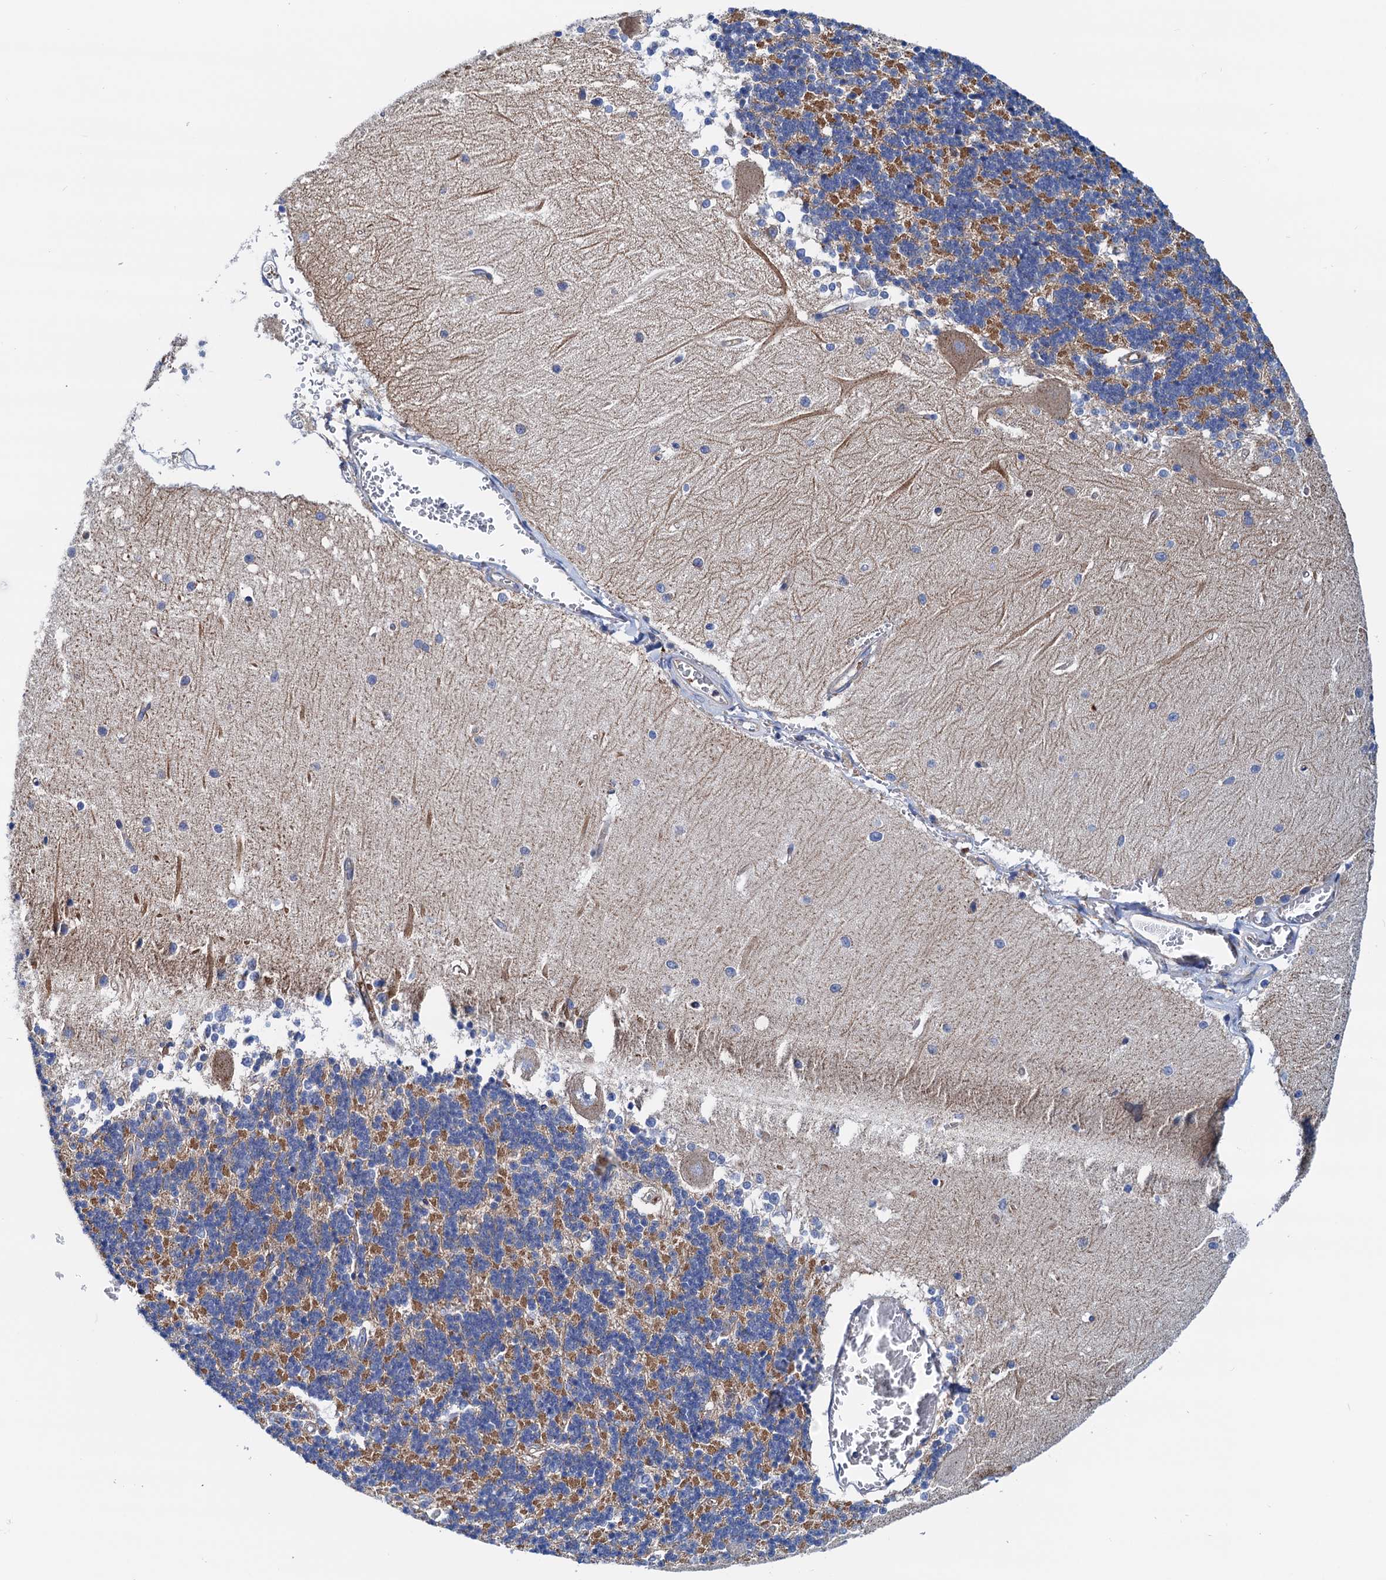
{"staining": {"intensity": "moderate", "quantity": "<25%", "location": "cytoplasmic/membranous"}, "tissue": "cerebellum", "cell_type": "Cells in granular layer", "image_type": "normal", "snomed": [{"axis": "morphology", "description": "Normal tissue, NOS"}, {"axis": "topography", "description": "Cerebellum"}], "caption": "This photomicrograph demonstrates IHC staining of normal cerebellum, with low moderate cytoplasmic/membranous positivity in approximately <25% of cells in granular layer.", "gene": "RASSF9", "patient": {"sex": "male", "age": 37}}